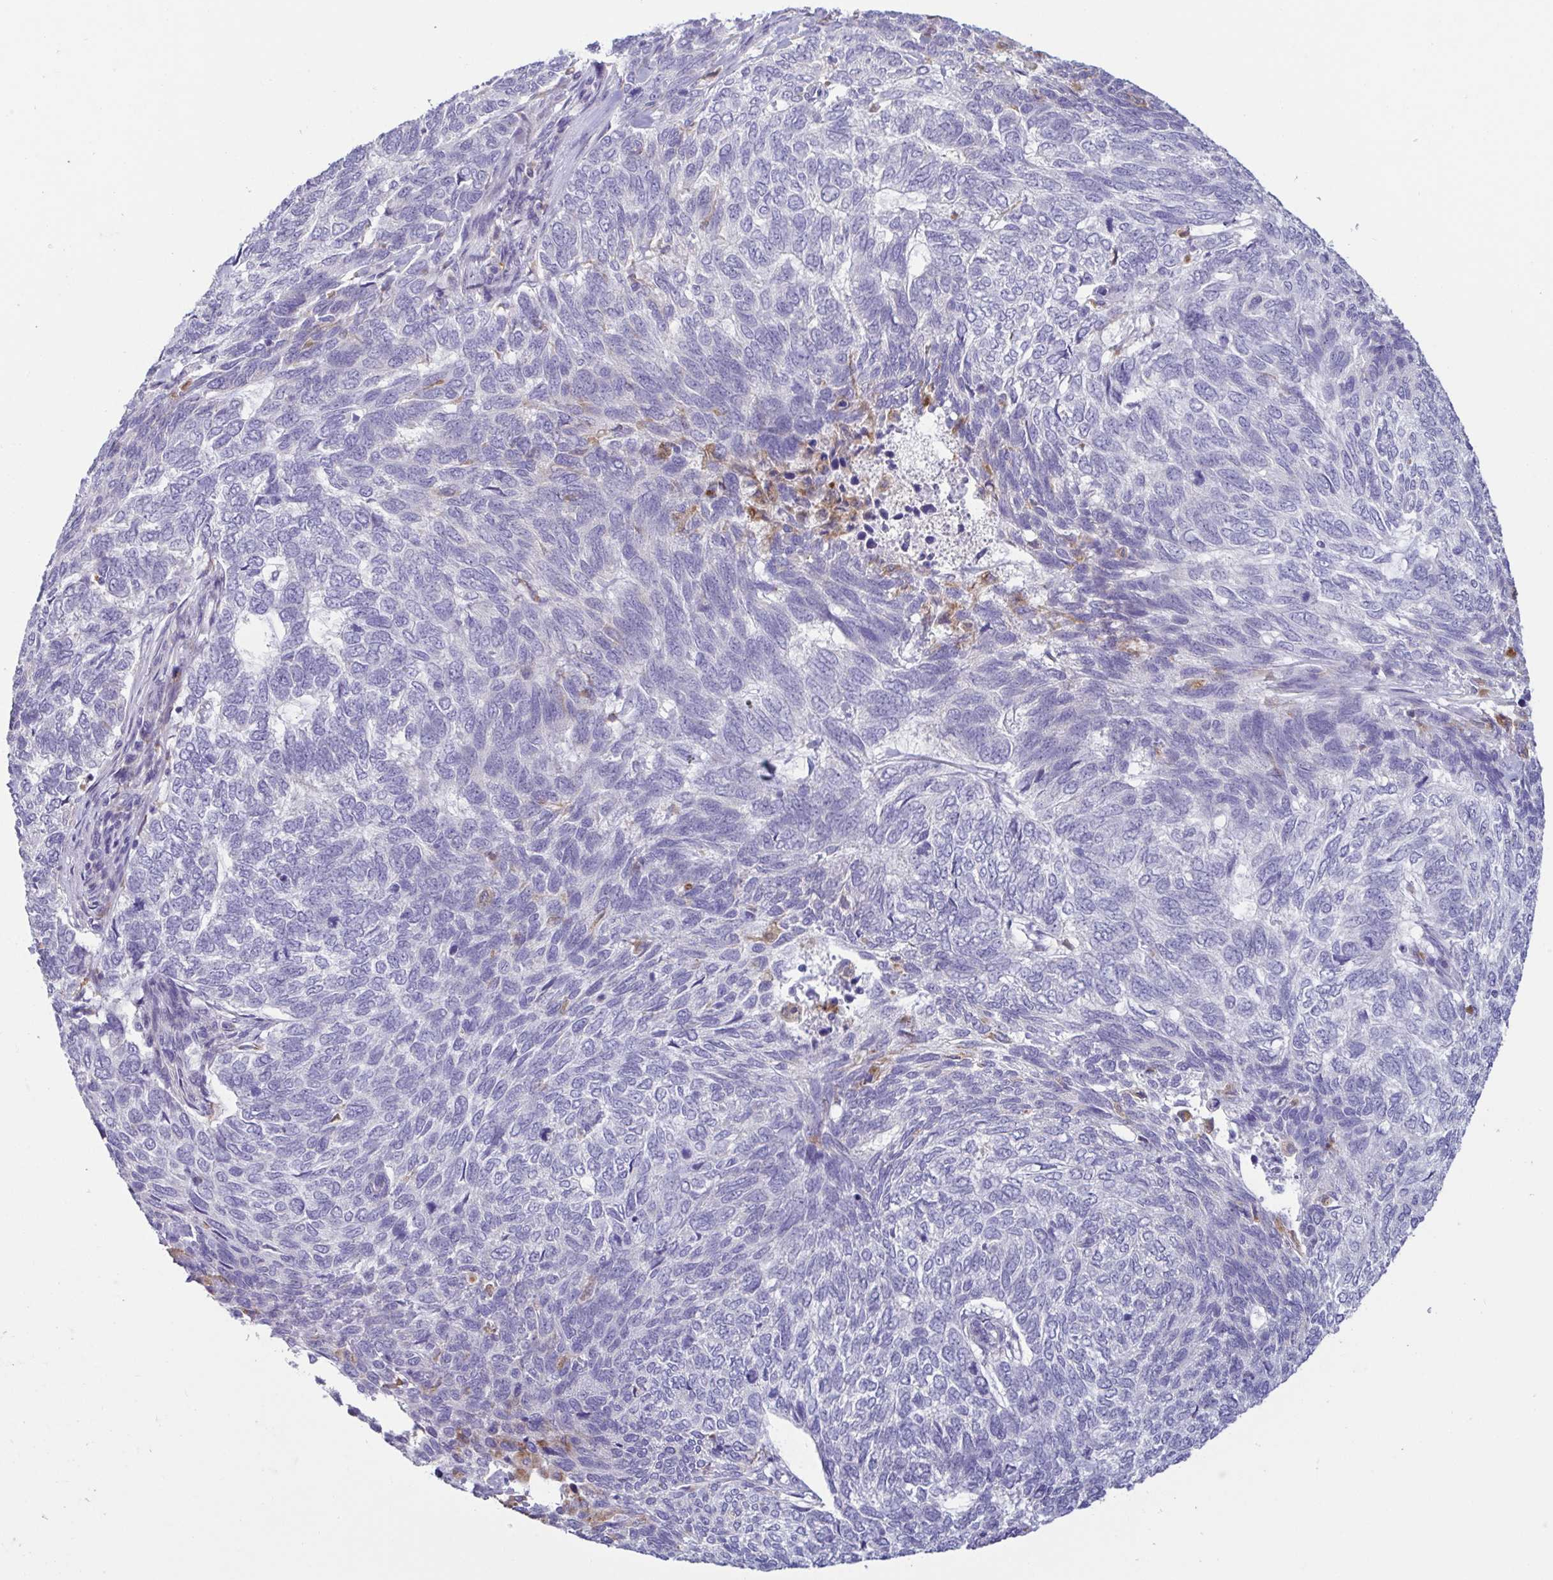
{"staining": {"intensity": "negative", "quantity": "none", "location": "none"}, "tissue": "skin cancer", "cell_type": "Tumor cells", "image_type": "cancer", "snomed": [{"axis": "morphology", "description": "Basal cell carcinoma"}, {"axis": "topography", "description": "Skin"}], "caption": "Skin cancer (basal cell carcinoma) stained for a protein using immunohistochemistry (IHC) reveals no staining tumor cells.", "gene": "ATP6V1G2", "patient": {"sex": "female", "age": 65}}